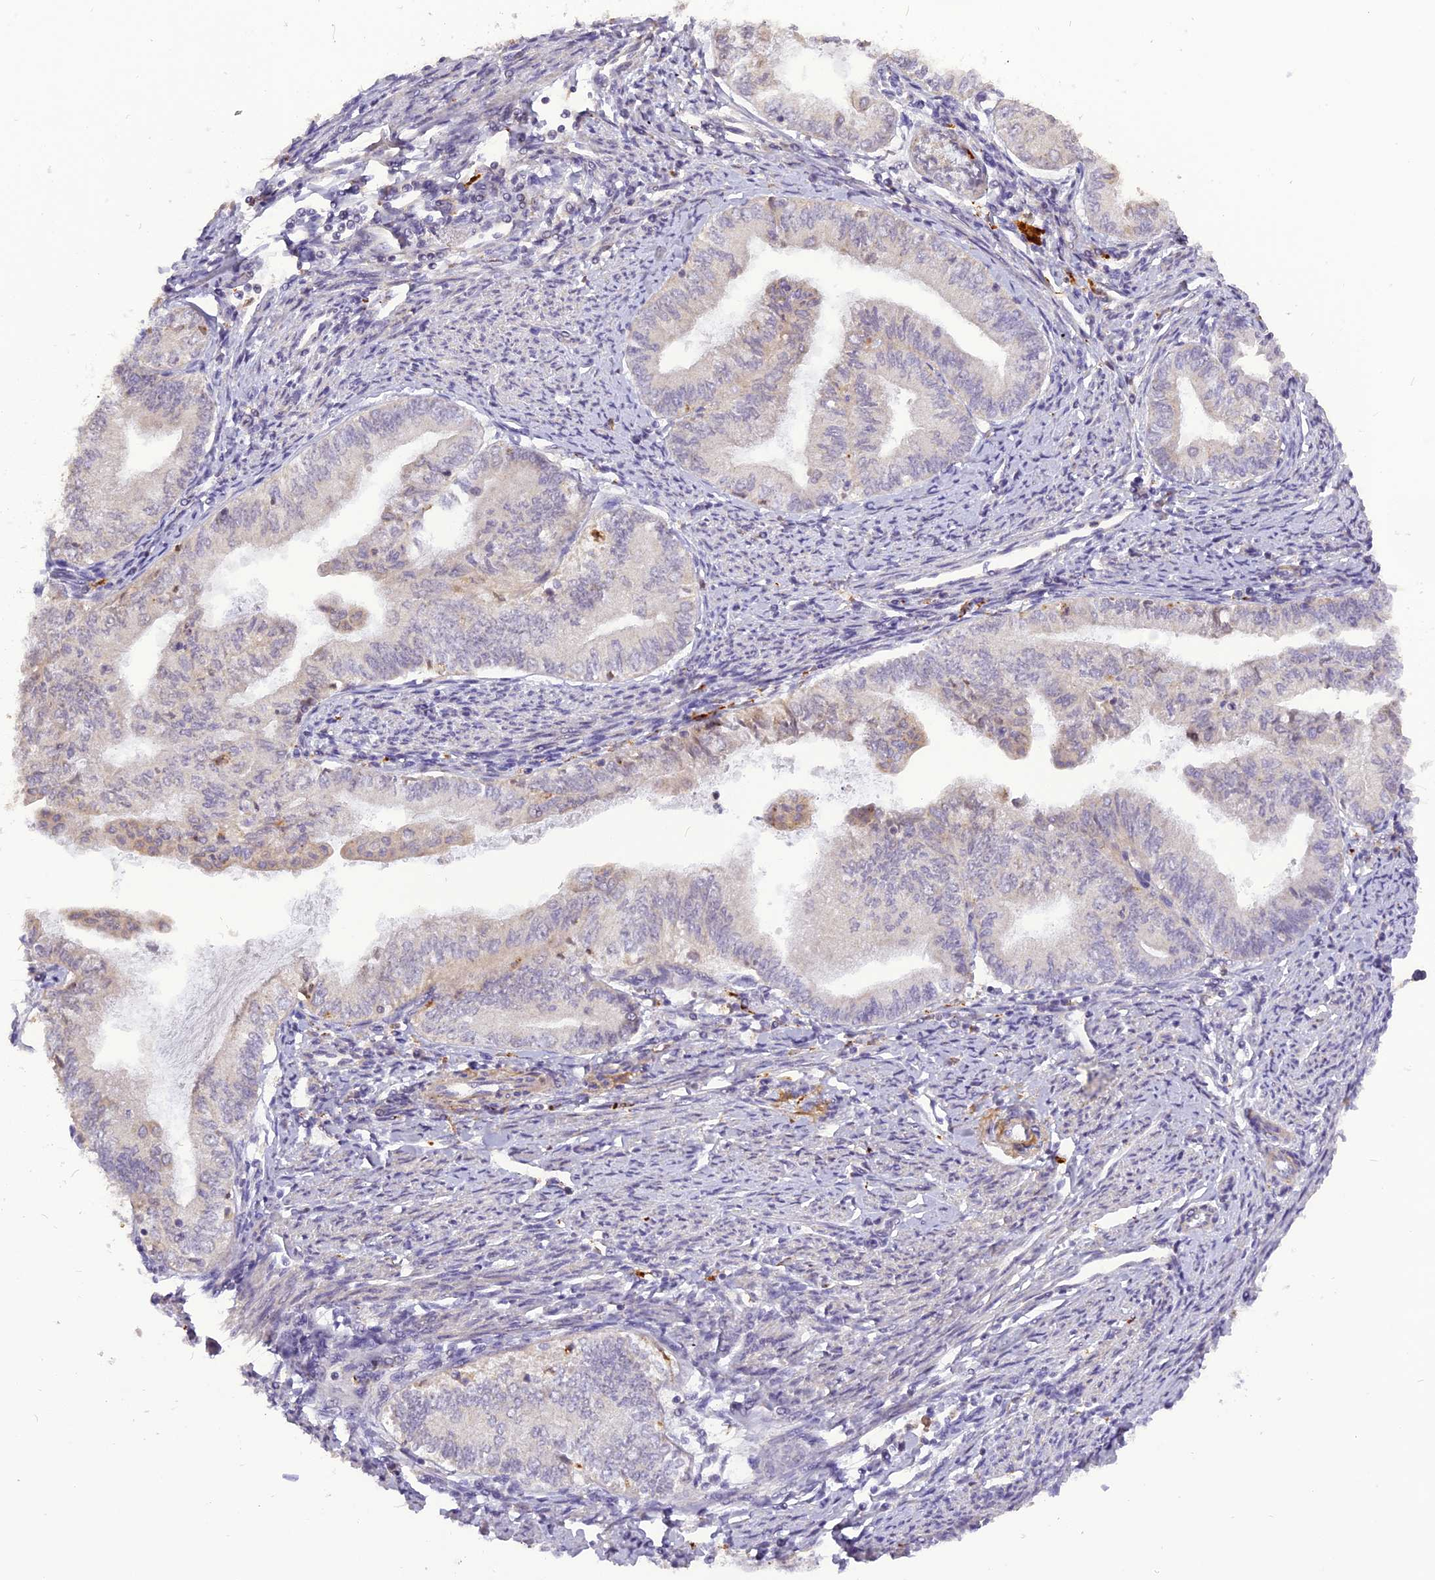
{"staining": {"intensity": "negative", "quantity": "none", "location": "none"}, "tissue": "endometrial cancer", "cell_type": "Tumor cells", "image_type": "cancer", "snomed": [{"axis": "morphology", "description": "Adenocarcinoma, NOS"}, {"axis": "topography", "description": "Endometrium"}], "caption": "An immunohistochemistry histopathology image of endometrial adenocarcinoma is shown. There is no staining in tumor cells of endometrial adenocarcinoma. The staining is performed using DAB (3,3'-diaminobenzidine) brown chromogen with nuclei counter-stained in using hematoxylin.", "gene": "FNIP2", "patient": {"sex": "female", "age": 66}}